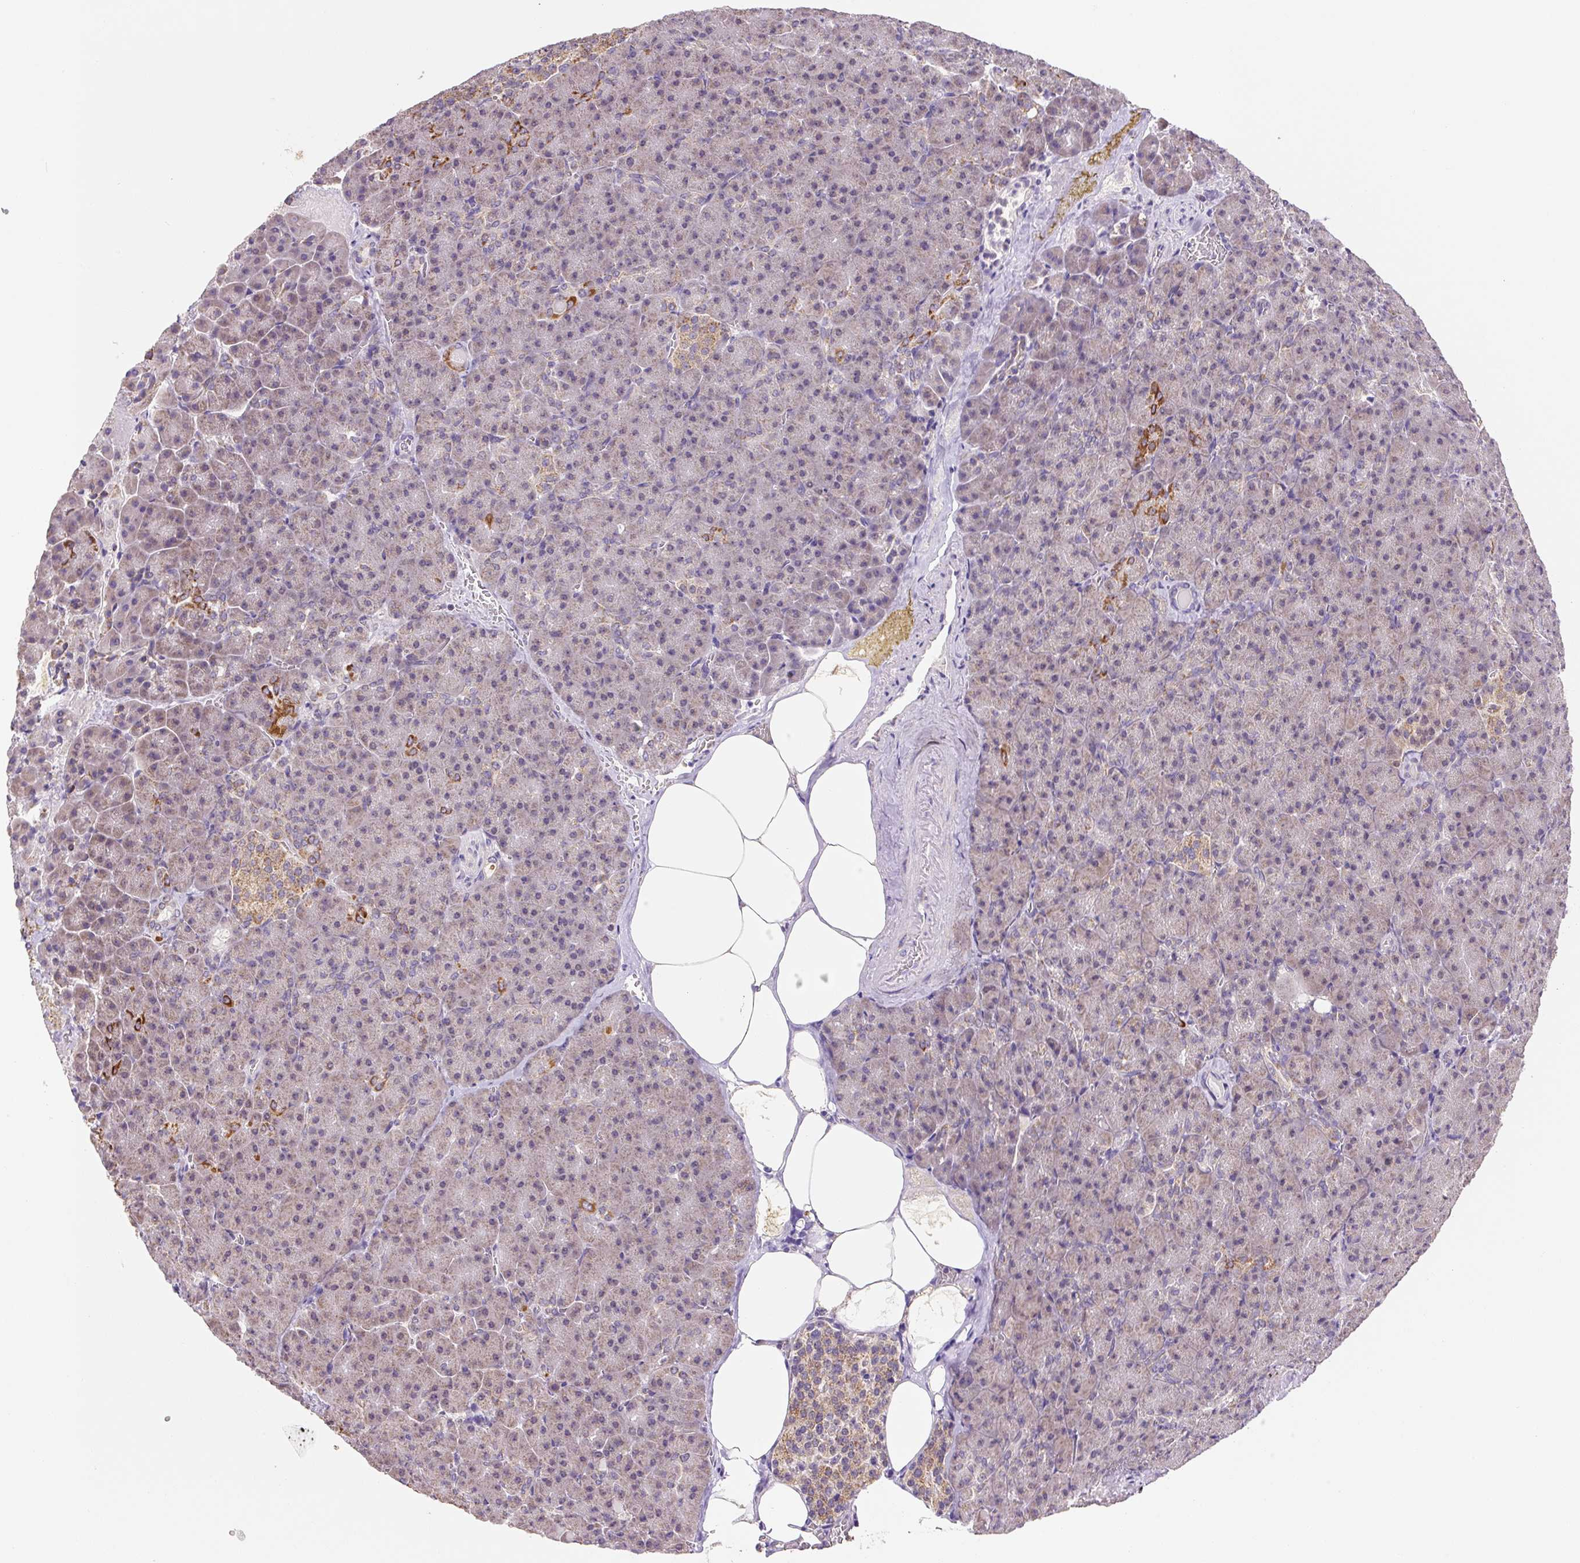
{"staining": {"intensity": "moderate", "quantity": "25%-75%", "location": "cytoplasmic/membranous"}, "tissue": "pancreas", "cell_type": "Exocrine glandular cells", "image_type": "normal", "snomed": [{"axis": "morphology", "description": "Normal tissue, NOS"}, {"axis": "topography", "description": "Pancreas"}], "caption": "The micrograph exhibits immunohistochemical staining of unremarkable pancreas. There is moderate cytoplasmic/membranous staining is seen in approximately 25%-75% of exocrine glandular cells. (Stains: DAB in brown, nuclei in blue, Microscopy: brightfield microscopy at high magnification).", "gene": "MFSD9", "patient": {"sex": "female", "age": 74}}